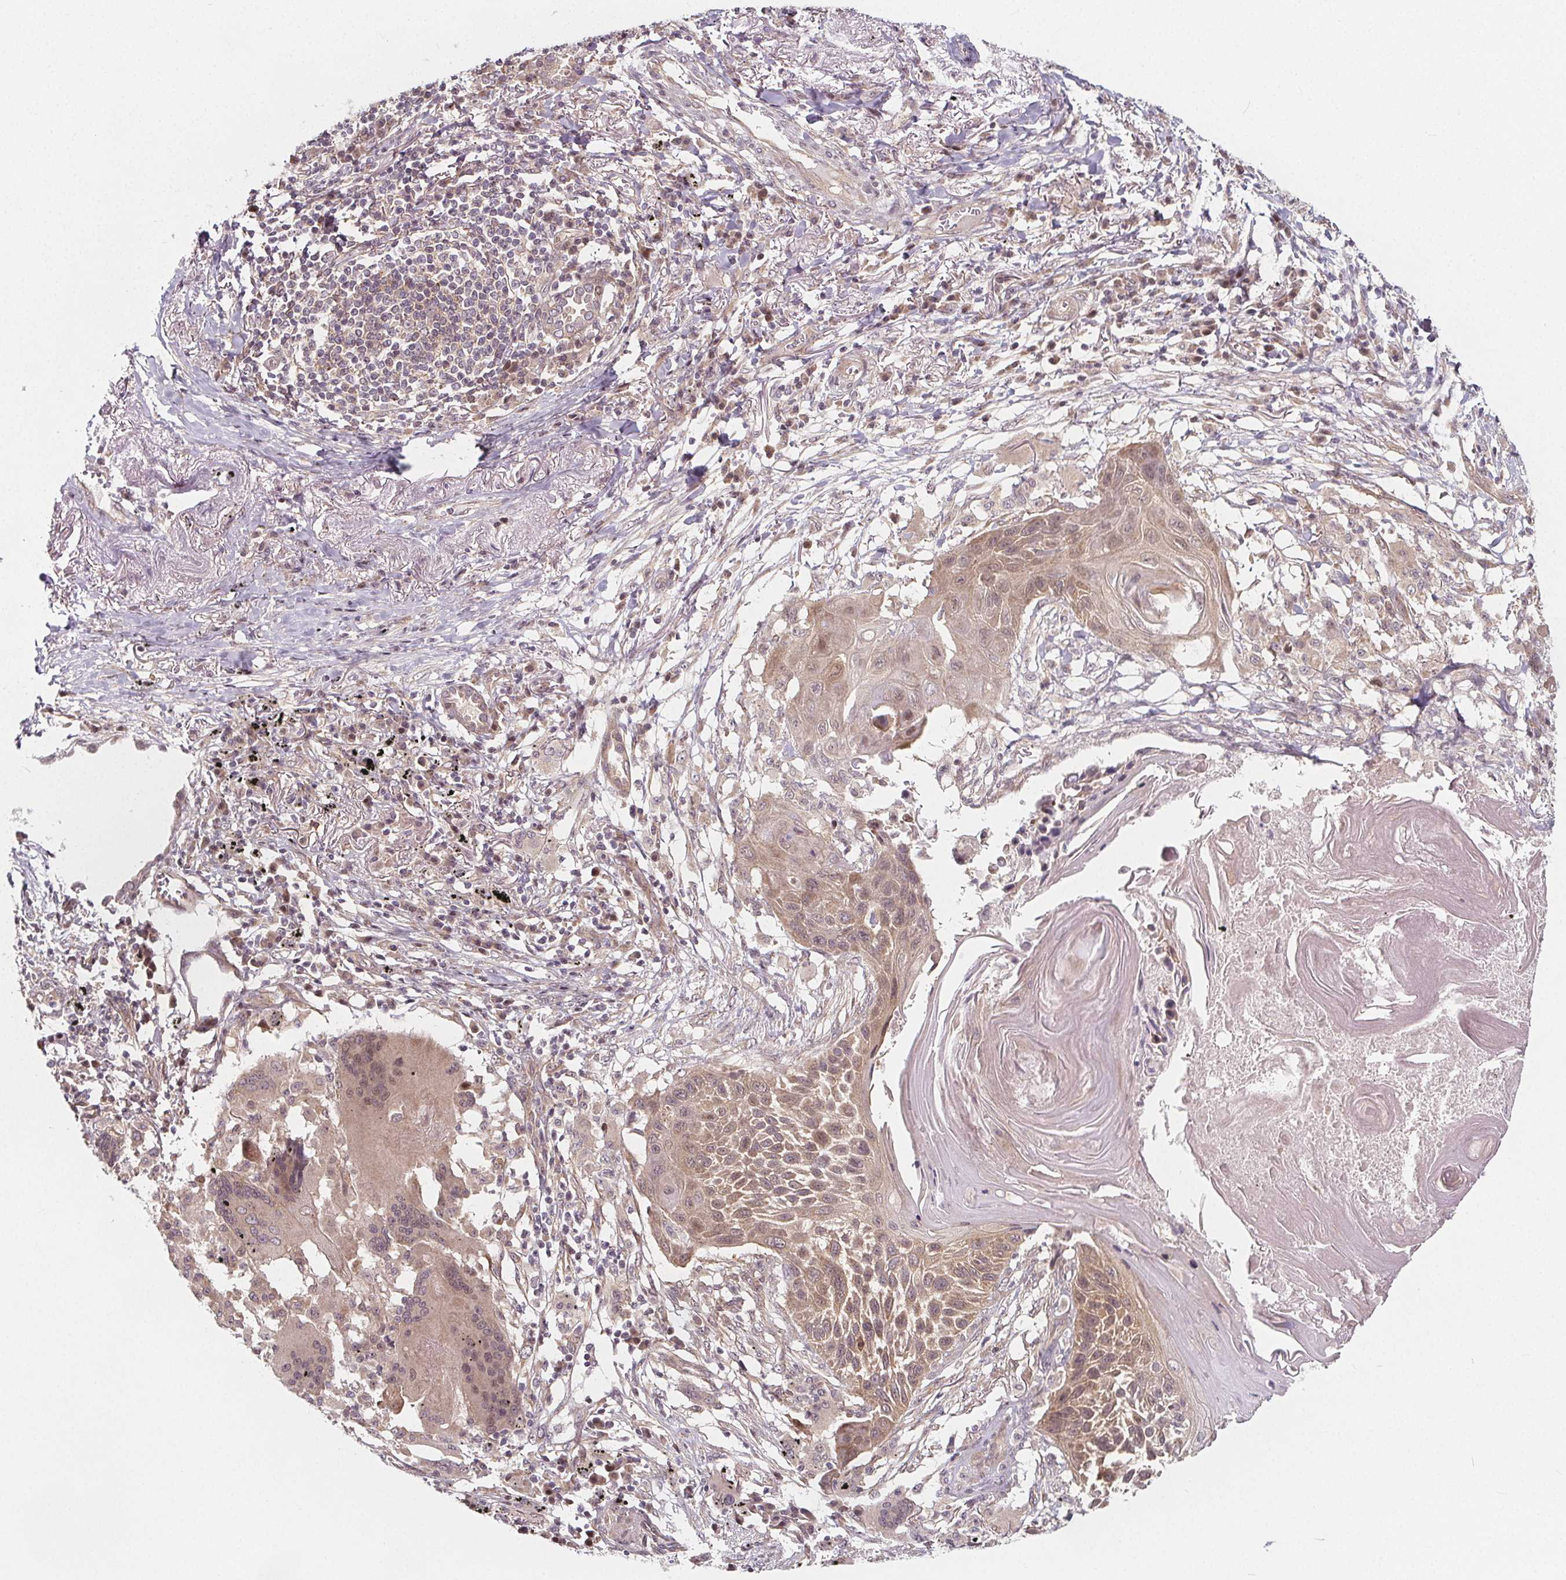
{"staining": {"intensity": "weak", "quantity": ">75%", "location": "cytoplasmic/membranous,nuclear"}, "tissue": "lung cancer", "cell_type": "Tumor cells", "image_type": "cancer", "snomed": [{"axis": "morphology", "description": "Squamous cell carcinoma, NOS"}, {"axis": "topography", "description": "Lung"}], "caption": "A histopathology image of human squamous cell carcinoma (lung) stained for a protein displays weak cytoplasmic/membranous and nuclear brown staining in tumor cells.", "gene": "AKT1S1", "patient": {"sex": "male", "age": 78}}